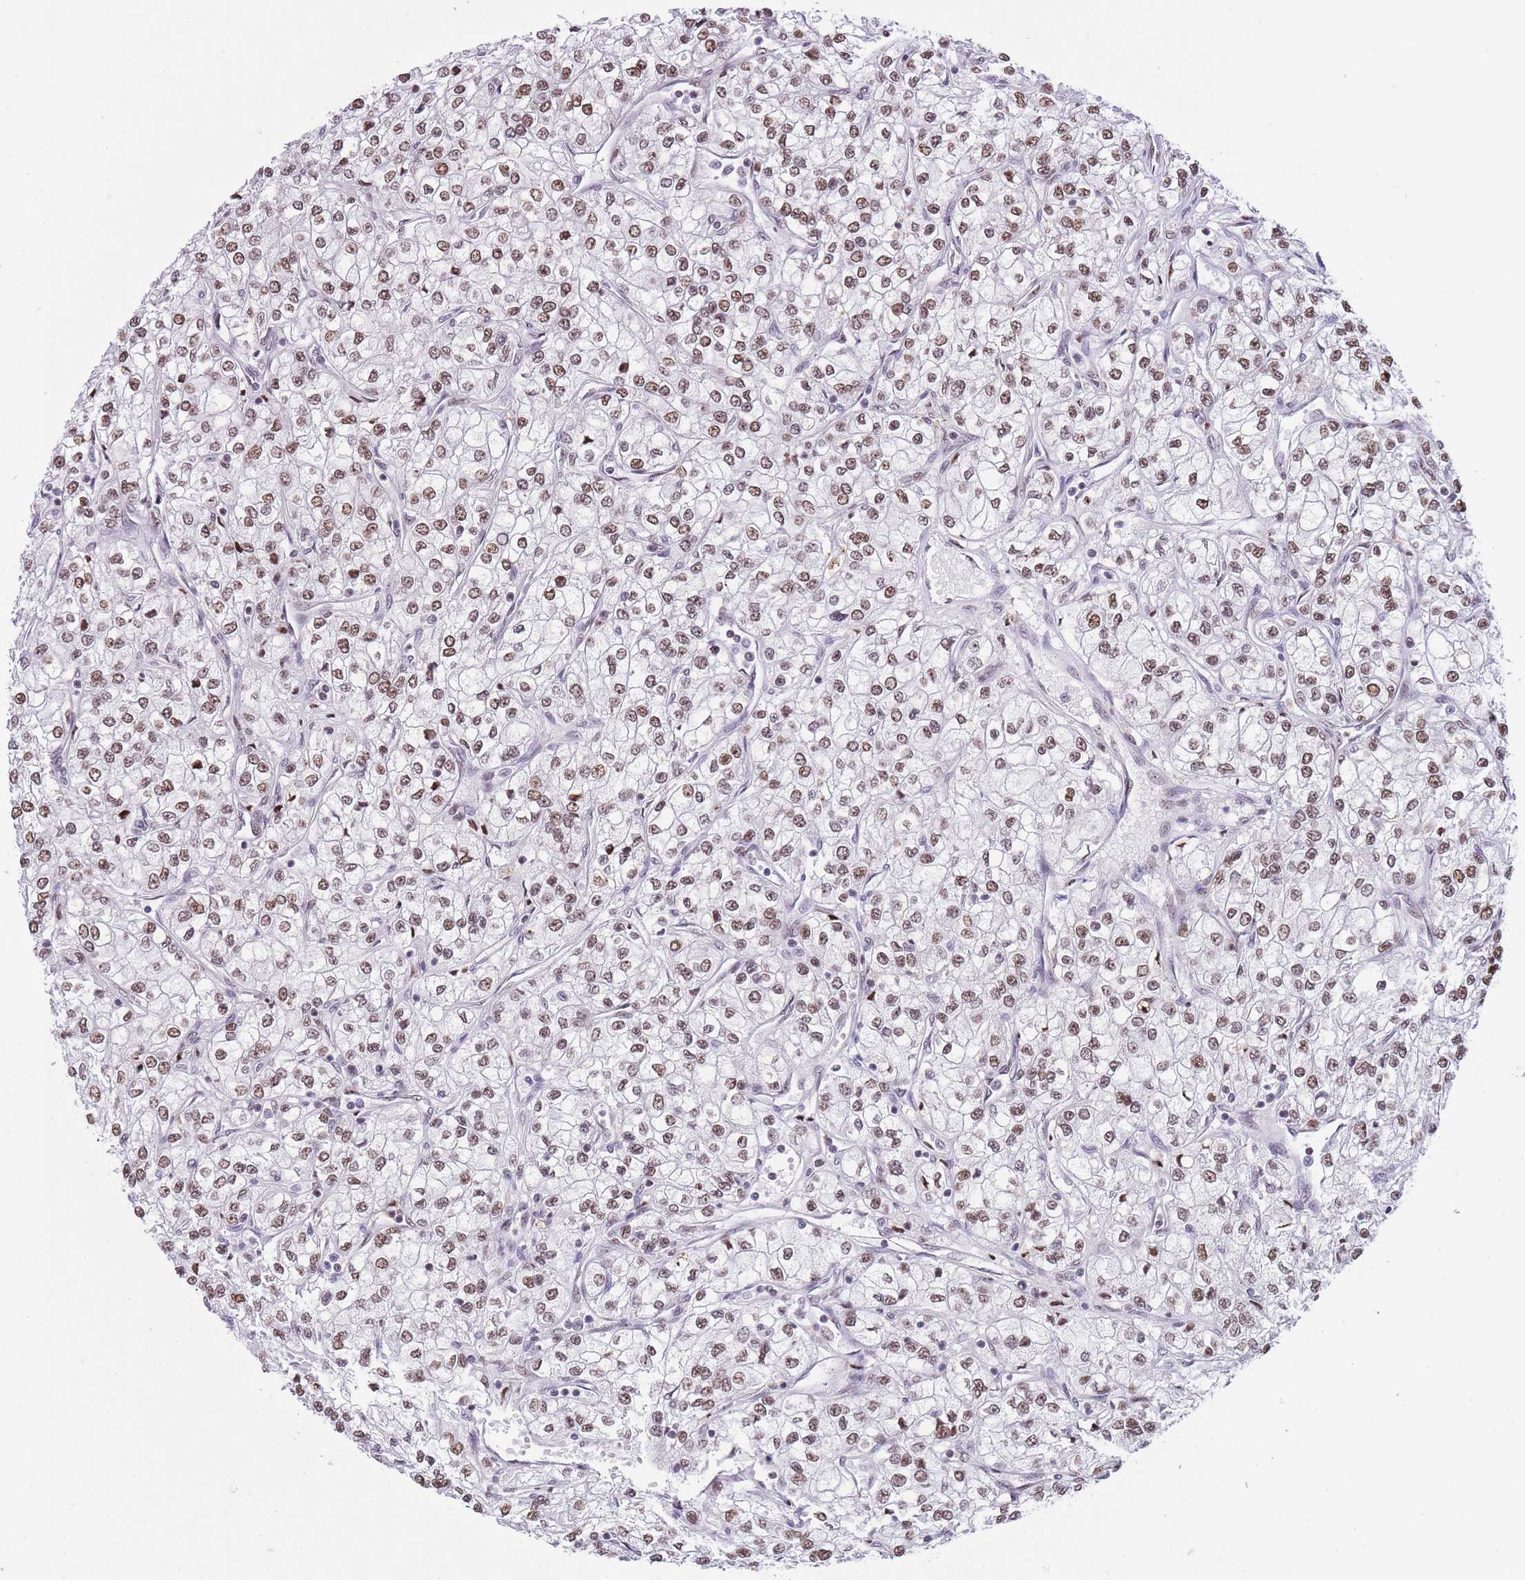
{"staining": {"intensity": "moderate", "quantity": ">75%", "location": "nuclear"}, "tissue": "renal cancer", "cell_type": "Tumor cells", "image_type": "cancer", "snomed": [{"axis": "morphology", "description": "Adenocarcinoma, NOS"}, {"axis": "topography", "description": "Kidney"}], "caption": "IHC of human adenocarcinoma (renal) shows medium levels of moderate nuclear expression in approximately >75% of tumor cells.", "gene": "EVC2", "patient": {"sex": "male", "age": 80}}